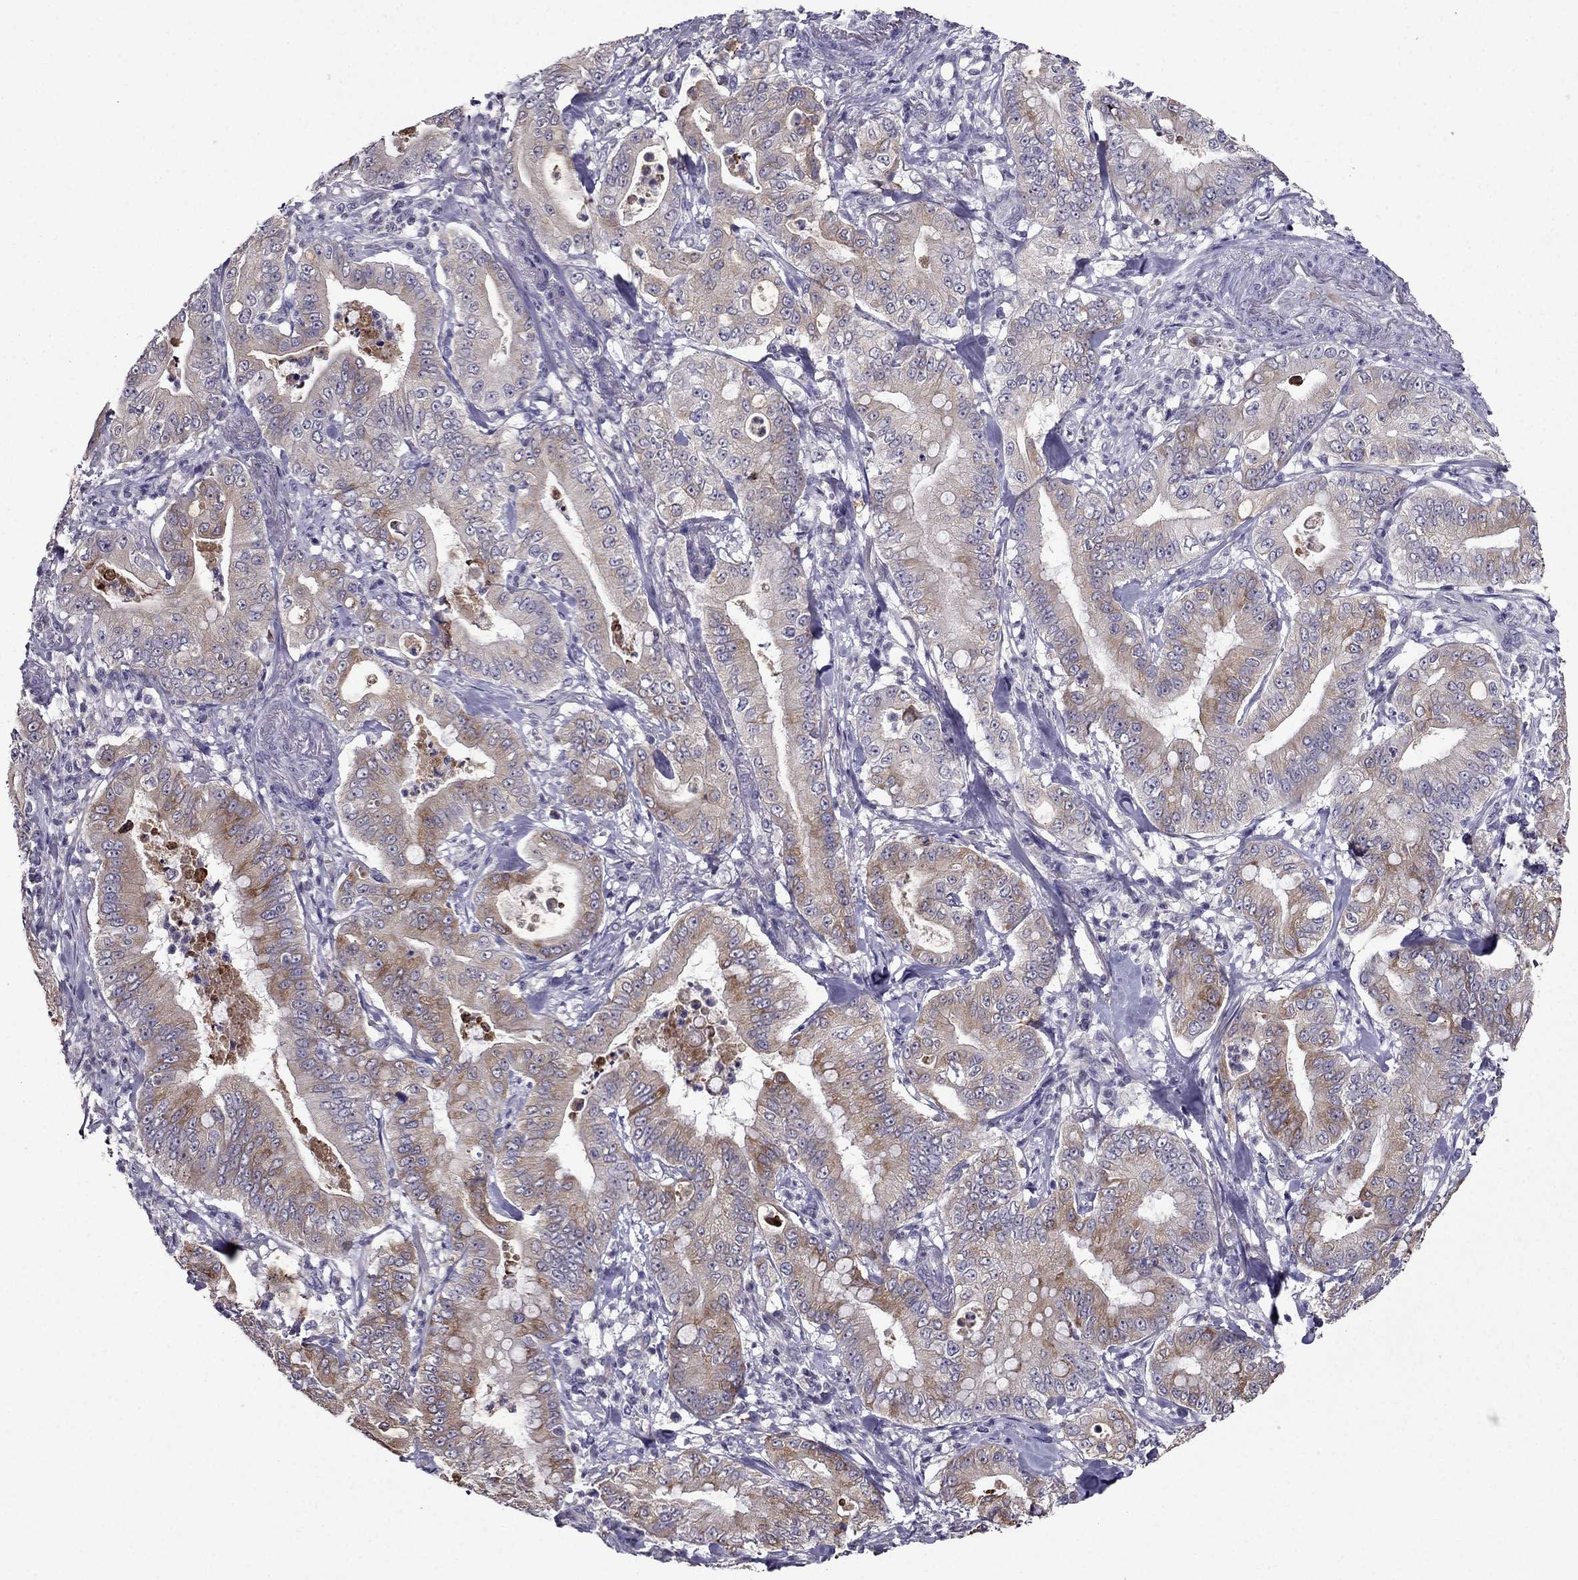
{"staining": {"intensity": "weak", "quantity": ">75%", "location": "cytoplasmic/membranous"}, "tissue": "pancreatic cancer", "cell_type": "Tumor cells", "image_type": "cancer", "snomed": [{"axis": "morphology", "description": "Adenocarcinoma, NOS"}, {"axis": "topography", "description": "Pancreas"}], "caption": "The immunohistochemical stain highlights weak cytoplasmic/membranous staining in tumor cells of pancreatic cancer tissue.", "gene": "DUSP15", "patient": {"sex": "male", "age": 71}}